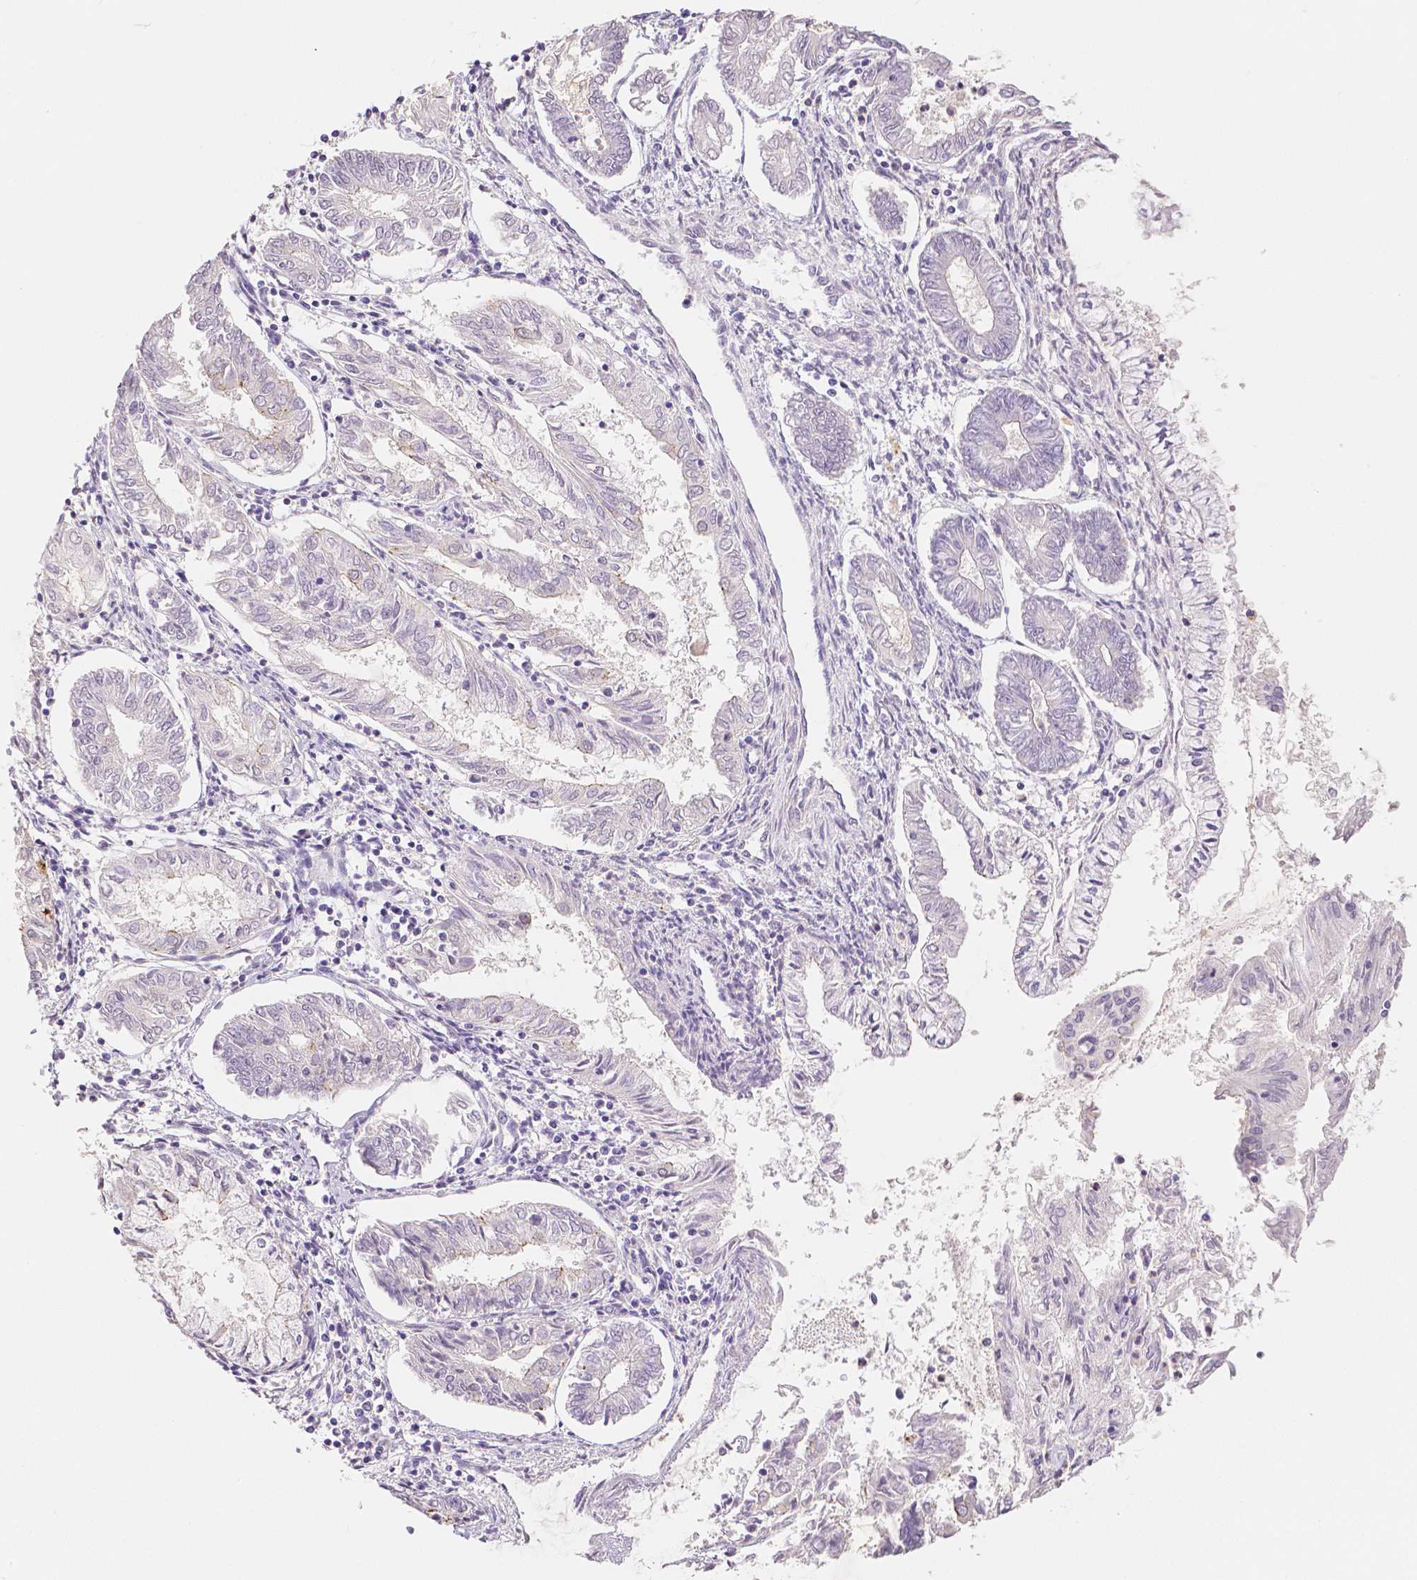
{"staining": {"intensity": "weak", "quantity": "<25%", "location": "cytoplasmic/membranous"}, "tissue": "endometrial cancer", "cell_type": "Tumor cells", "image_type": "cancer", "snomed": [{"axis": "morphology", "description": "Adenocarcinoma, NOS"}, {"axis": "topography", "description": "Endometrium"}], "caption": "This is an immunohistochemistry micrograph of endometrial cancer (adenocarcinoma). There is no staining in tumor cells.", "gene": "OCLN", "patient": {"sex": "female", "age": 68}}